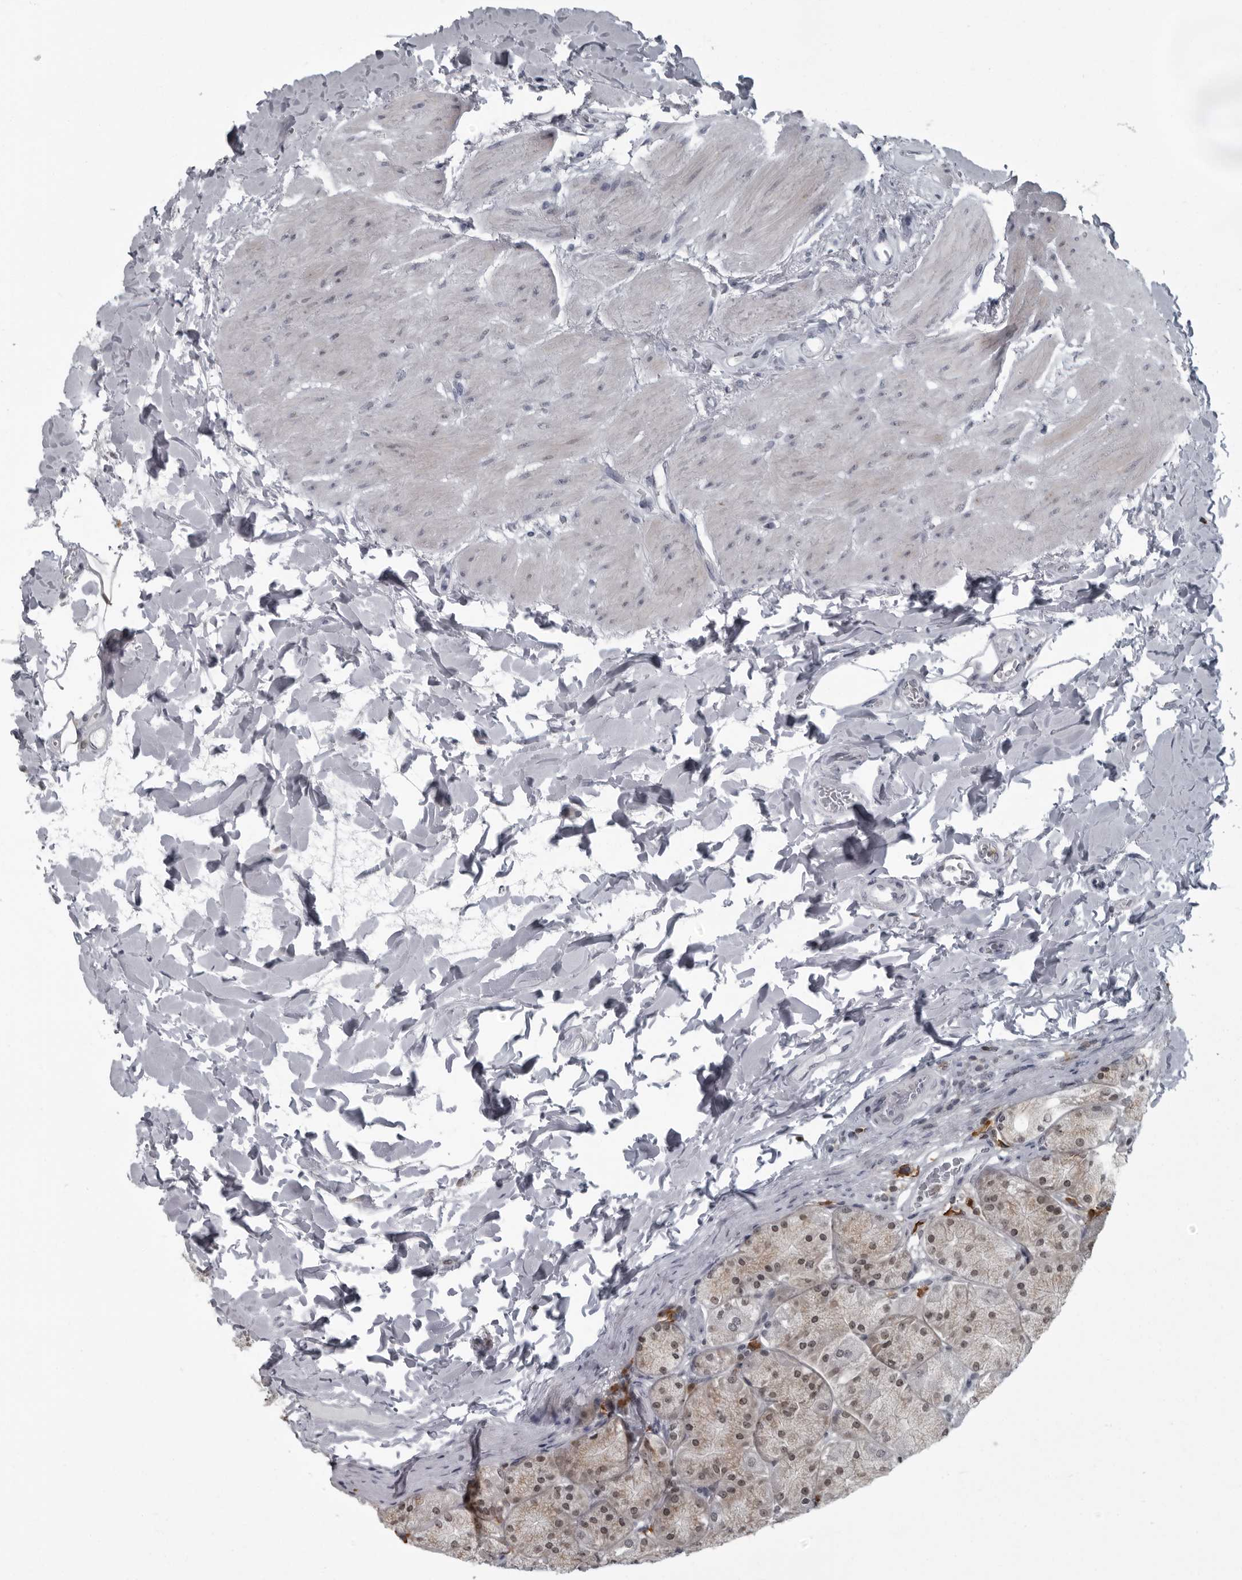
{"staining": {"intensity": "moderate", "quantity": "<25%", "location": "nuclear"}, "tissue": "stomach", "cell_type": "Glandular cells", "image_type": "normal", "snomed": [{"axis": "morphology", "description": "Normal tissue, NOS"}, {"axis": "topography", "description": "Stomach, upper"}], "caption": "Human stomach stained with a brown dye exhibits moderate nuclear positive positivity in approximately <25% of glandular cells.", "gene": "RTCA", "patient": {"sex": "female", "age": 56}}